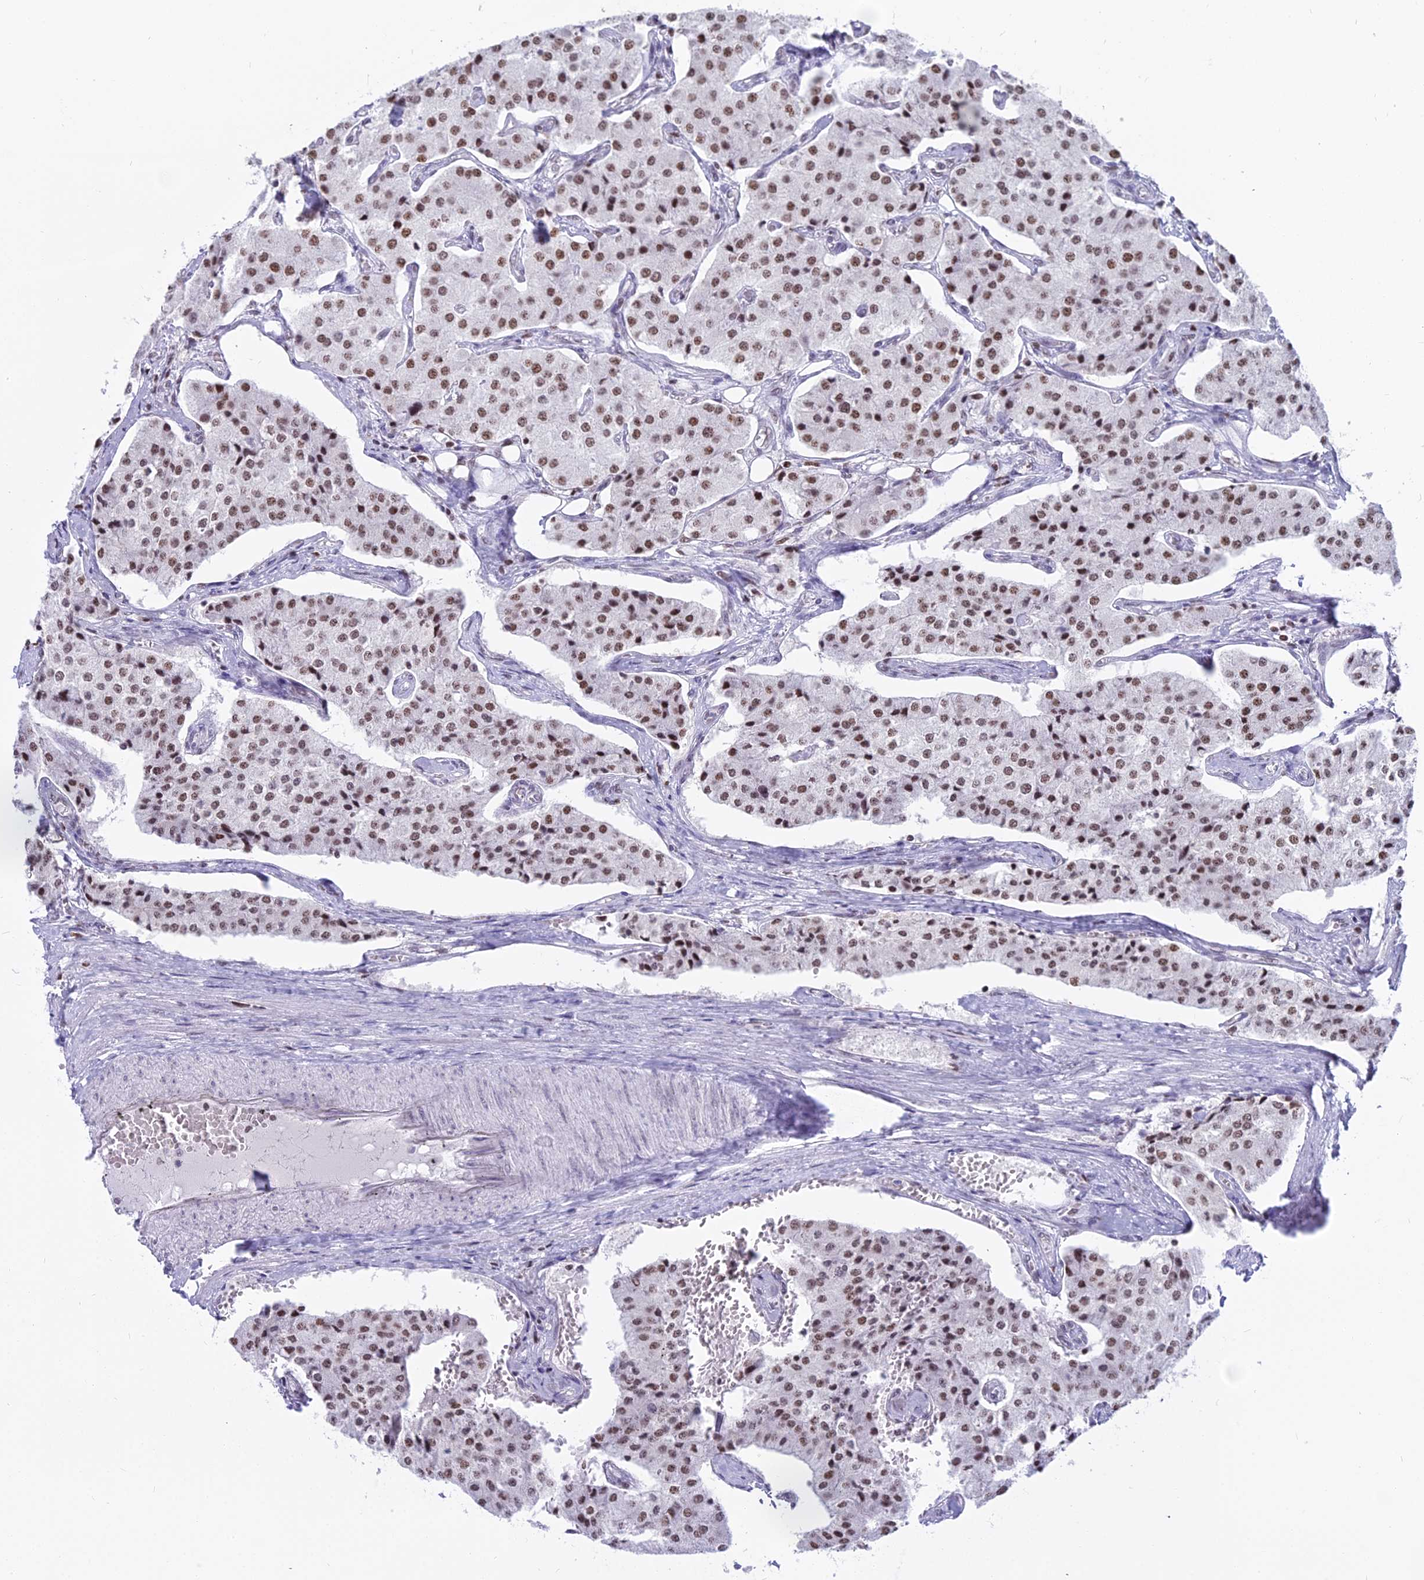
{"staining": {"intensity": "moderate", "quantity": ">75%", "location": "nuclear"}, "tissue": "carcinoid", "cell_type": "Tumor cells", "image_type": "cancer", "snomed": [{"axis": "morphology", "description": "Carcinoid, malignant, NOS"}, {"axis": "topography", "description": "Colon"}], "caption": "This image exhibits immunohistochemistry (IHC) staining of malignant carcinoid, with medium moderate nuclear staining in approximately >75% of tumor cells.", "gene": "PARP1", "patient": {"sex": "female", "age": 52}}